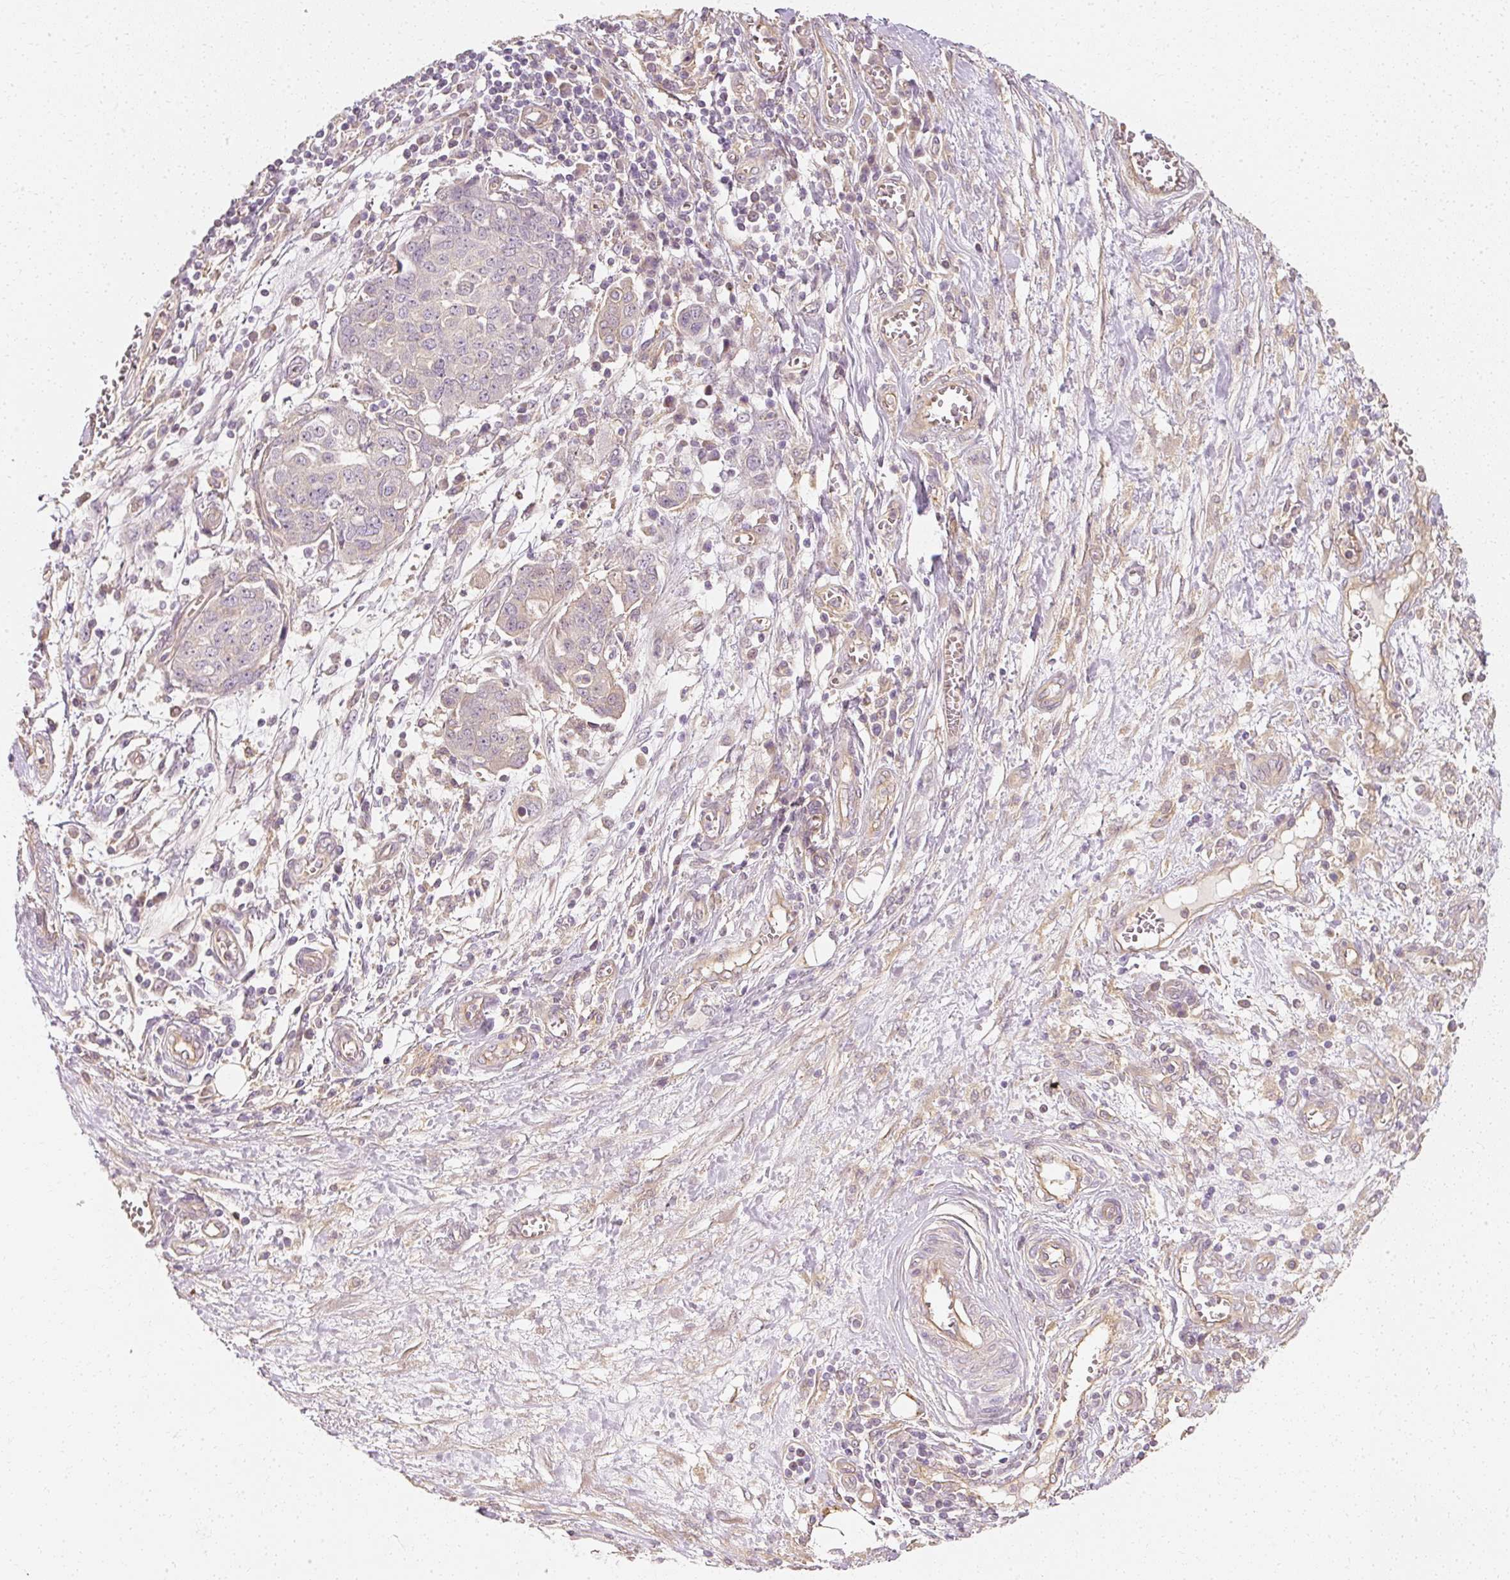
{"staining": {"intensity": "negative", "quantity": "none", "location": "none"}, "tissue": "ovarian cancer", "cell_type": "Tumor cells", "image_type": "cancer", "snomed": [{"axis": "morphology", "description": "Cystadenocarcinoma, serous, NOS"}, {"axis": "topography", "description": "Soft tissue"}, {"axis": "topography", "description": "Ovary"}], "caption": "Micrograph shows no significant protein expression in tumor cells of ovarian serous cystadenocarcinoma.", "gene": "GNAQ", "patient": {"sex": "female", "age": 57}}